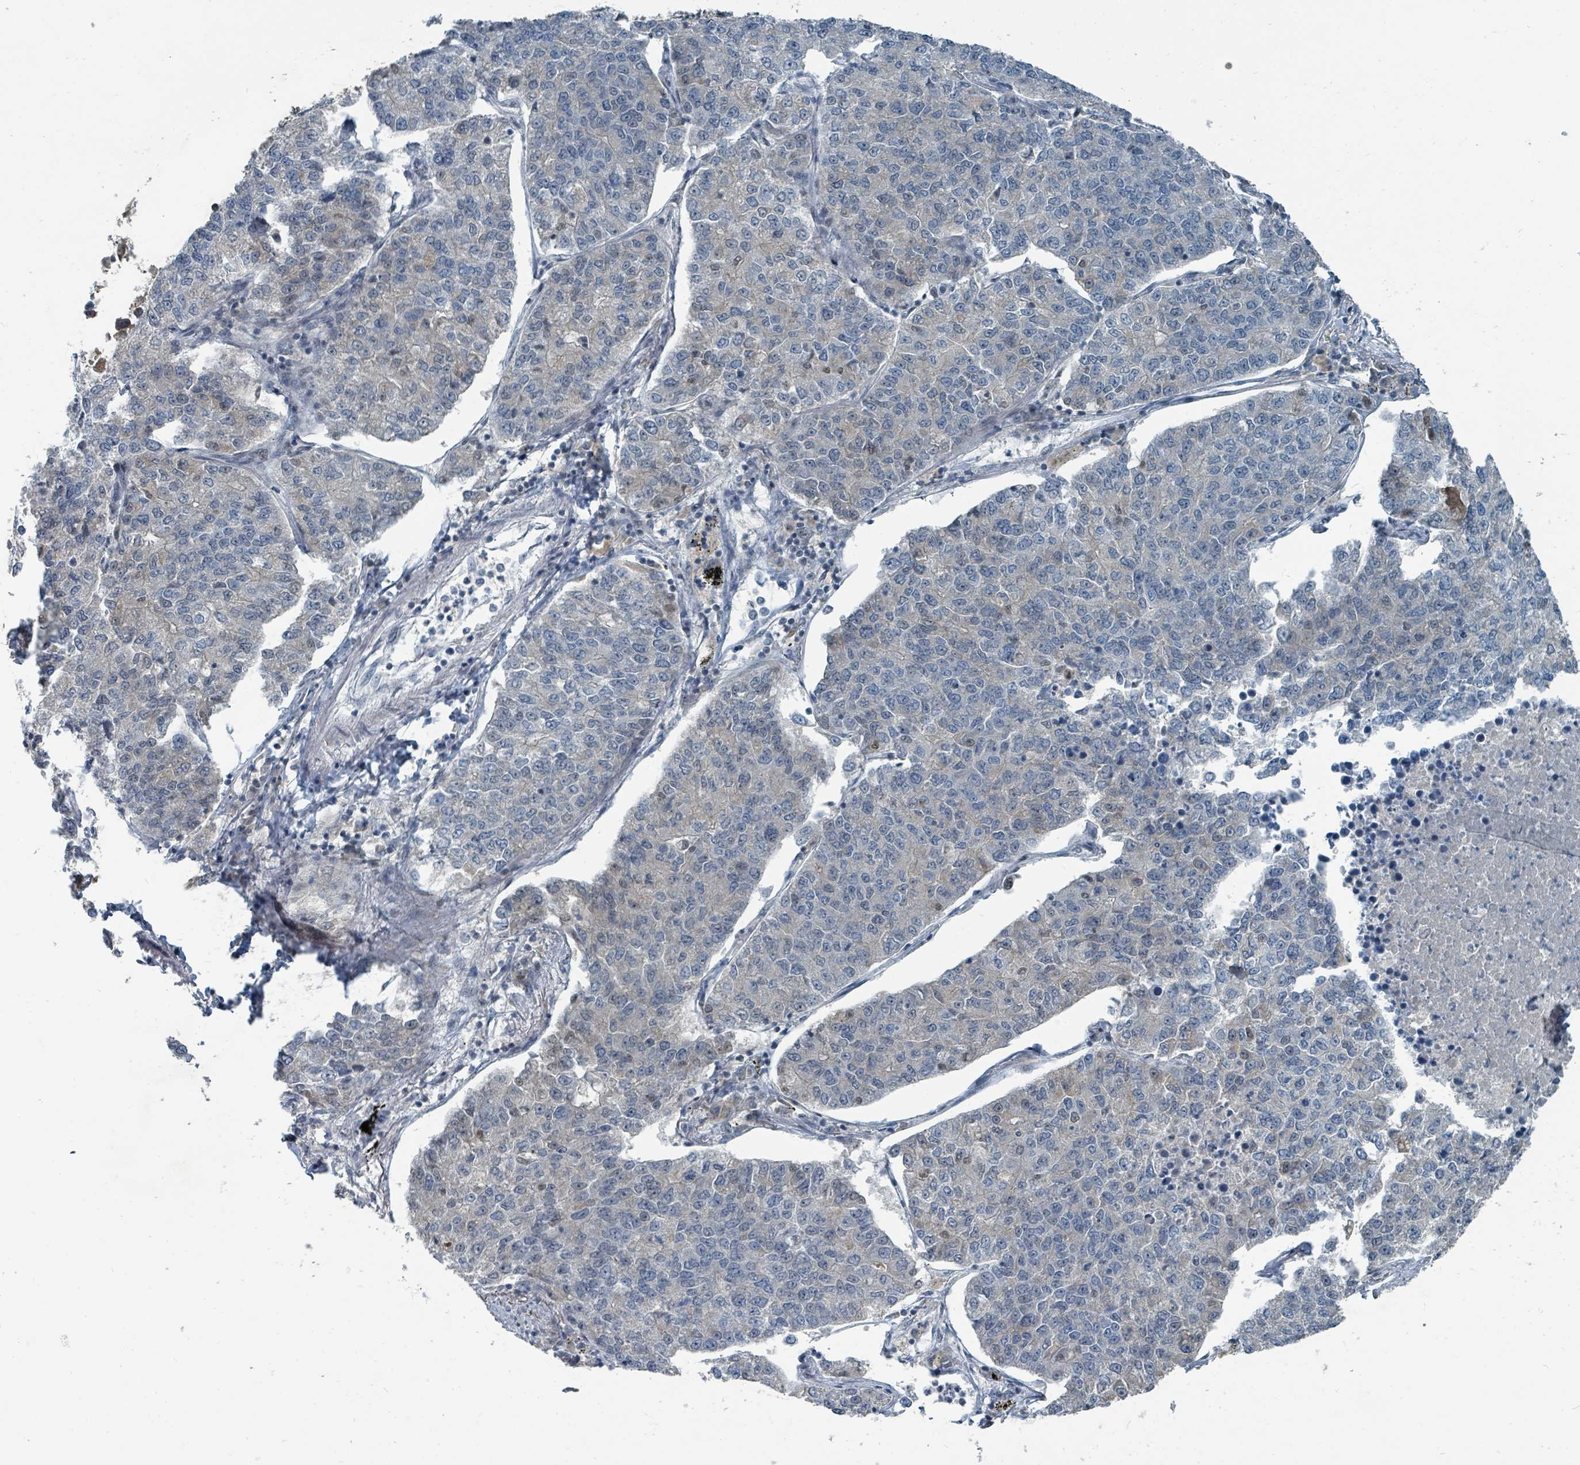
{"staining": {"intensity": "negative", "quantity": "none", "location": "none"}, "tissue": "lung cancer", "cell_type": "Tumor cells", "image_type": "cancer", "snomed": [{"axis": "morphology", "description": "Adenocarcinoma, NOS"}, {"axis": "topography", "description": "Lung"}], "caption": "An image of lung cancer stained for a protein demonstrates no brown staining in tumor cells.", "gene": "UCK1", "patient": {"sex": "male", "age": 49}}